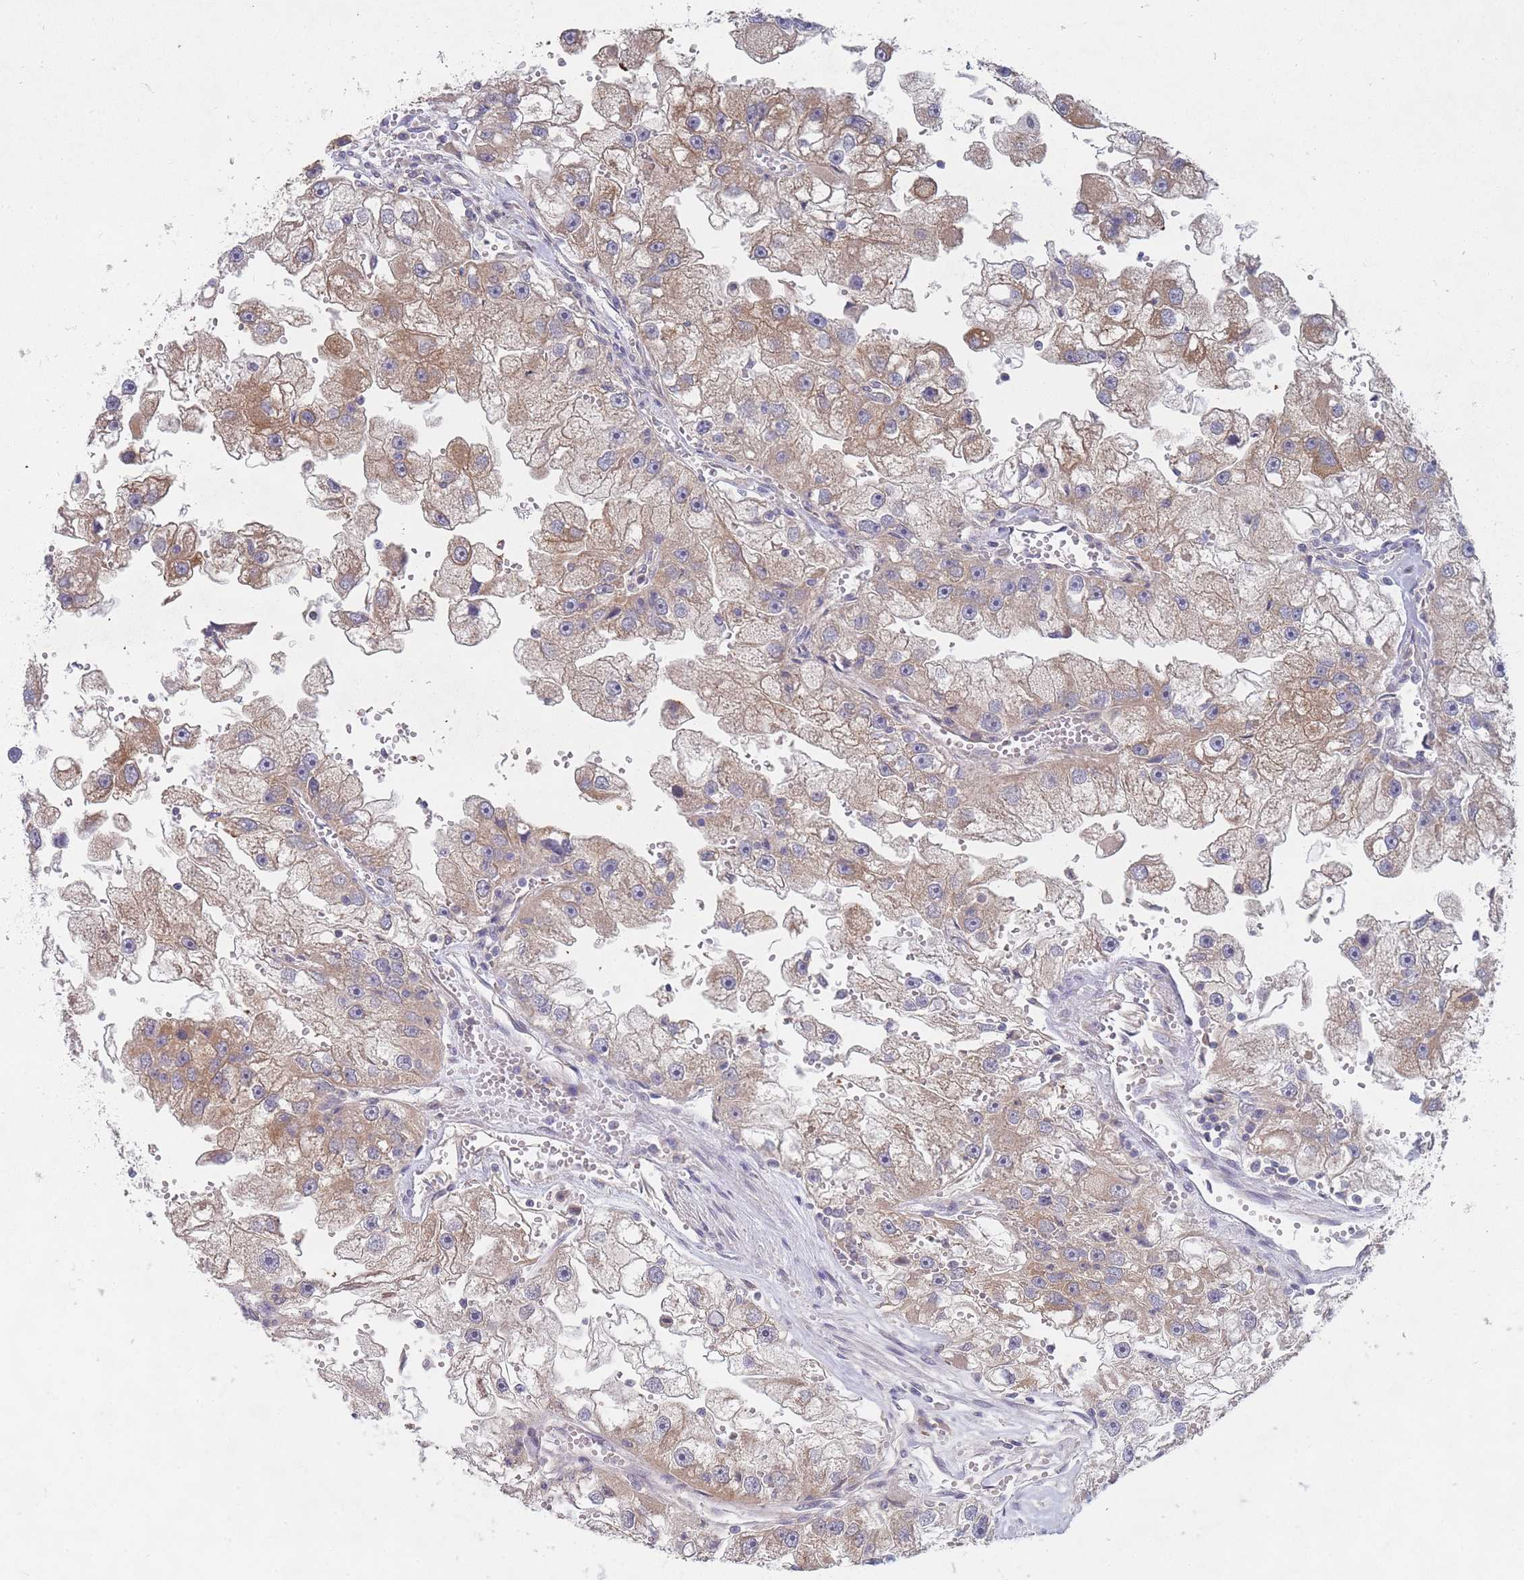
{"staining": {"intensity": "weak", "quantity": "25%-75%", "location": "cytoplasmic/membranous"}, "tissue": "renal cancer", "cell_type": "Tumor cells", "image_type": "cancer", "snomed": [{"axis": "morphology", "description": "Adenocarcinoma, NOS"}, {"axis": "topography", "description": "Kidney"}], "caption": "Tumor cells reveal low levels of weak cytoplasmic/membranous expression in approximately 25%-75% of cells in adenocarcinoma (renal). (DAB = brown stain, brightfield microscopy at high magnification).", "gene": "SLC35F5", "patient": {"sex": "male", "age": 63}}